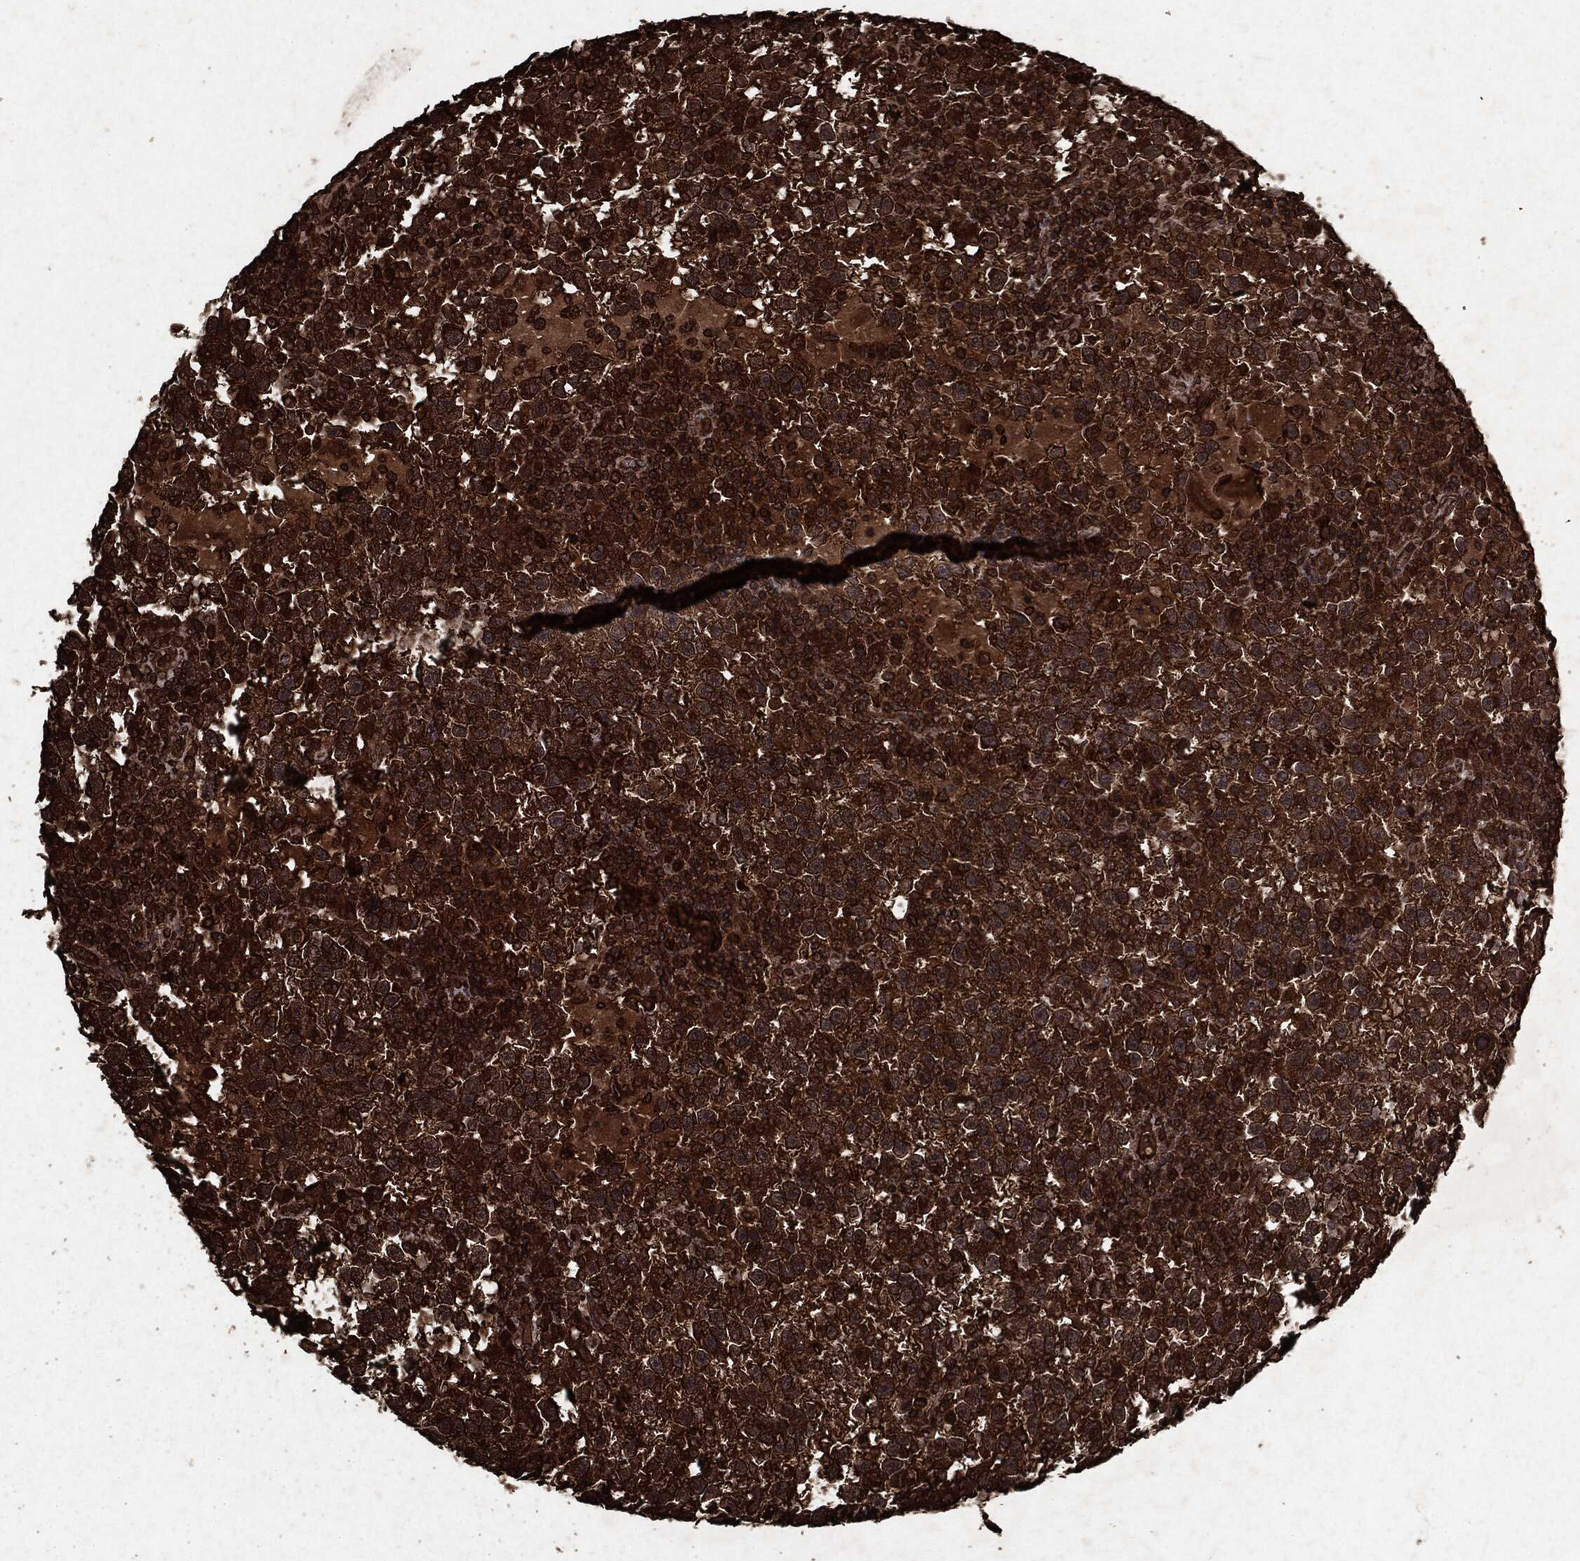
{"staining": {"intensity": "strong", "quantity": ">75%", "location": "cytoplasmic/membranous"}, "tissue": "testis cancer", "cell_type": "Tumor cells", "image_type": "cancer", "snomed": [{"axis": "morphology", "description": "Seminoma, NOS"}, {"axis": "topography", "description": "Testis"}], "caption": "Seminoma (testis) stained for a protein shows strong cytoplasmic/membranous positivity in tumor cells.", "gene": "ARAF", "patient": {"sex": "male", "age": 47}}